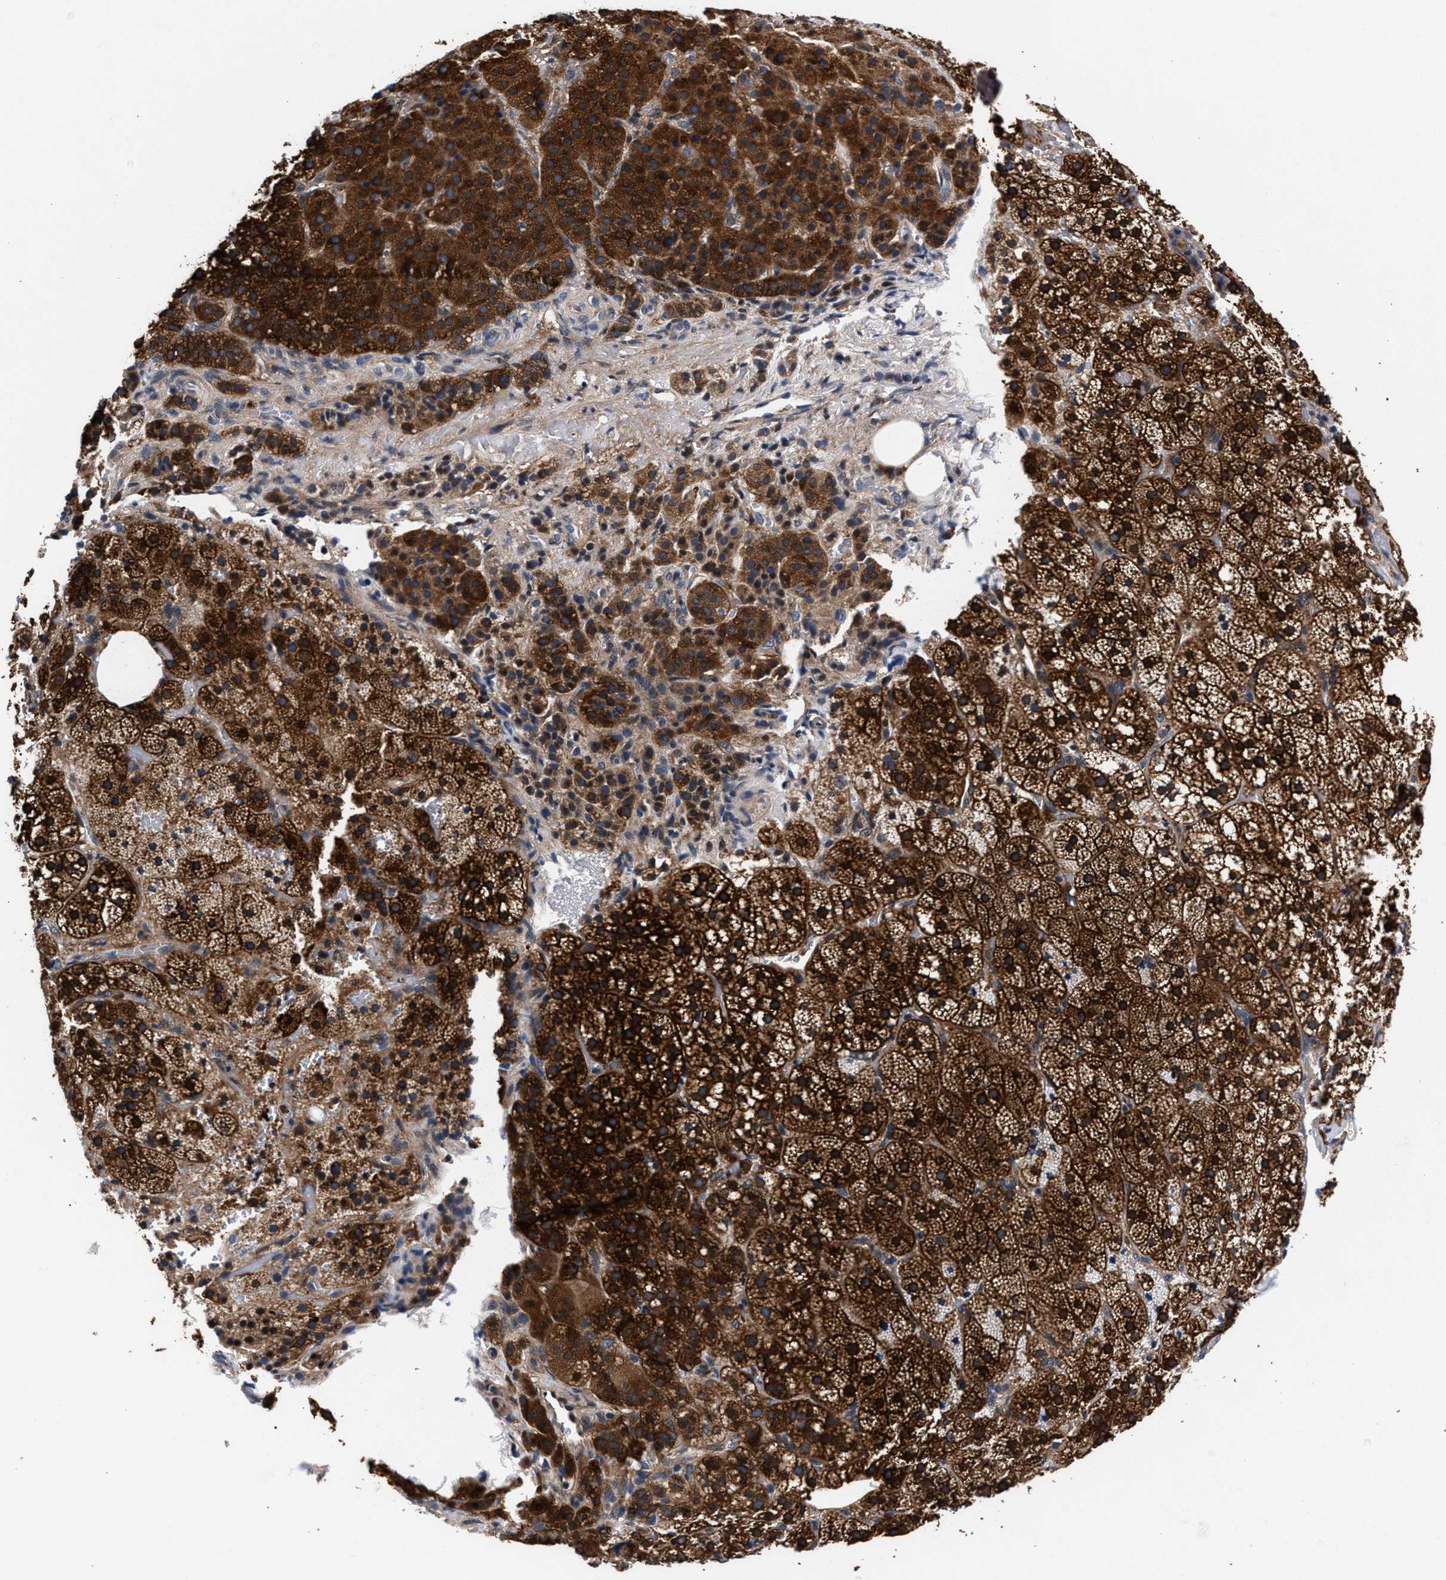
{"staining": {"intensity": "strong", "quantity": ">75%", "location": "cytoplasmic/membranous"}, "tissue": "adrenal gland", "cell_type": "Glandular cells", "image_type": "normal", "snomed": [{"axis": "morphology", "description": "Normal tissue, NOS"}, {"axis": "topography", "description": "Adrenal gland"}], "caption": "Immunohistochemistry (IHC) histopathology image of benign adrenal gland stained for a protein (brown), which demonstrates high levels of strong cytoplasmic/membranous positivity in about >75% of glandular cells.", "gene": "ZNF462", "patient": {"sex": "female", "age": 59}}